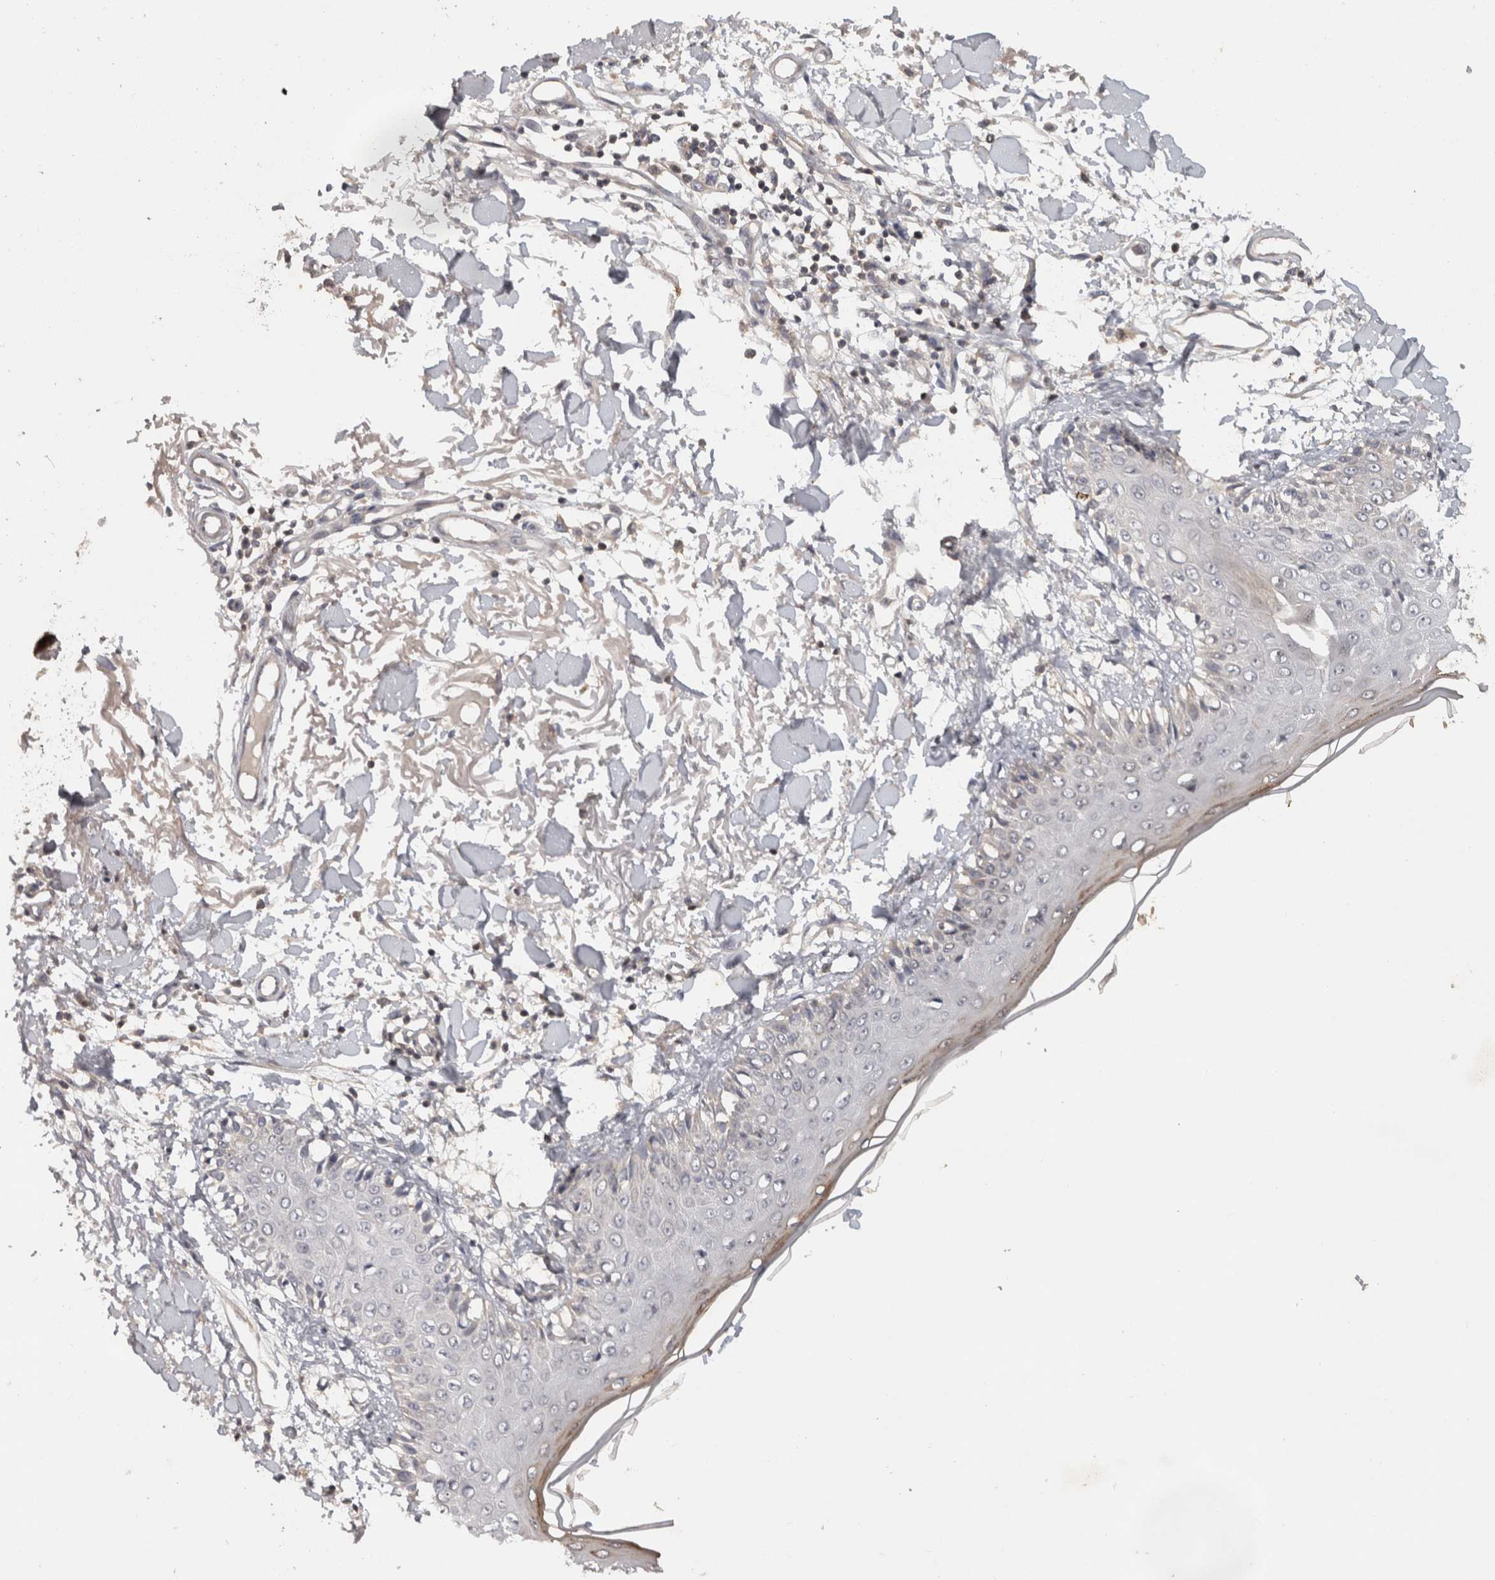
{"staining": {"intensity": "negative", "quantity": "none", "location": "none"}, "tissue": "skin", "cell_type": "Fibroblasts", "image_type": "normal", "snomed": [{"axis": "morphology", "description": "Normal tissue, NOS"}, {"axis": "morphology", "description": "Squamous cell carcinoma, NOS"}, {"axis": "topography", "description": "Skin"}, {"axis": "topography", "description": "Peripheral nerve tissue"}], "caption": "The image reveals no significant expression in fibroblasts of skin.", "gene": "ACAT2", "patient": {"sex": "male", "age": 83}}